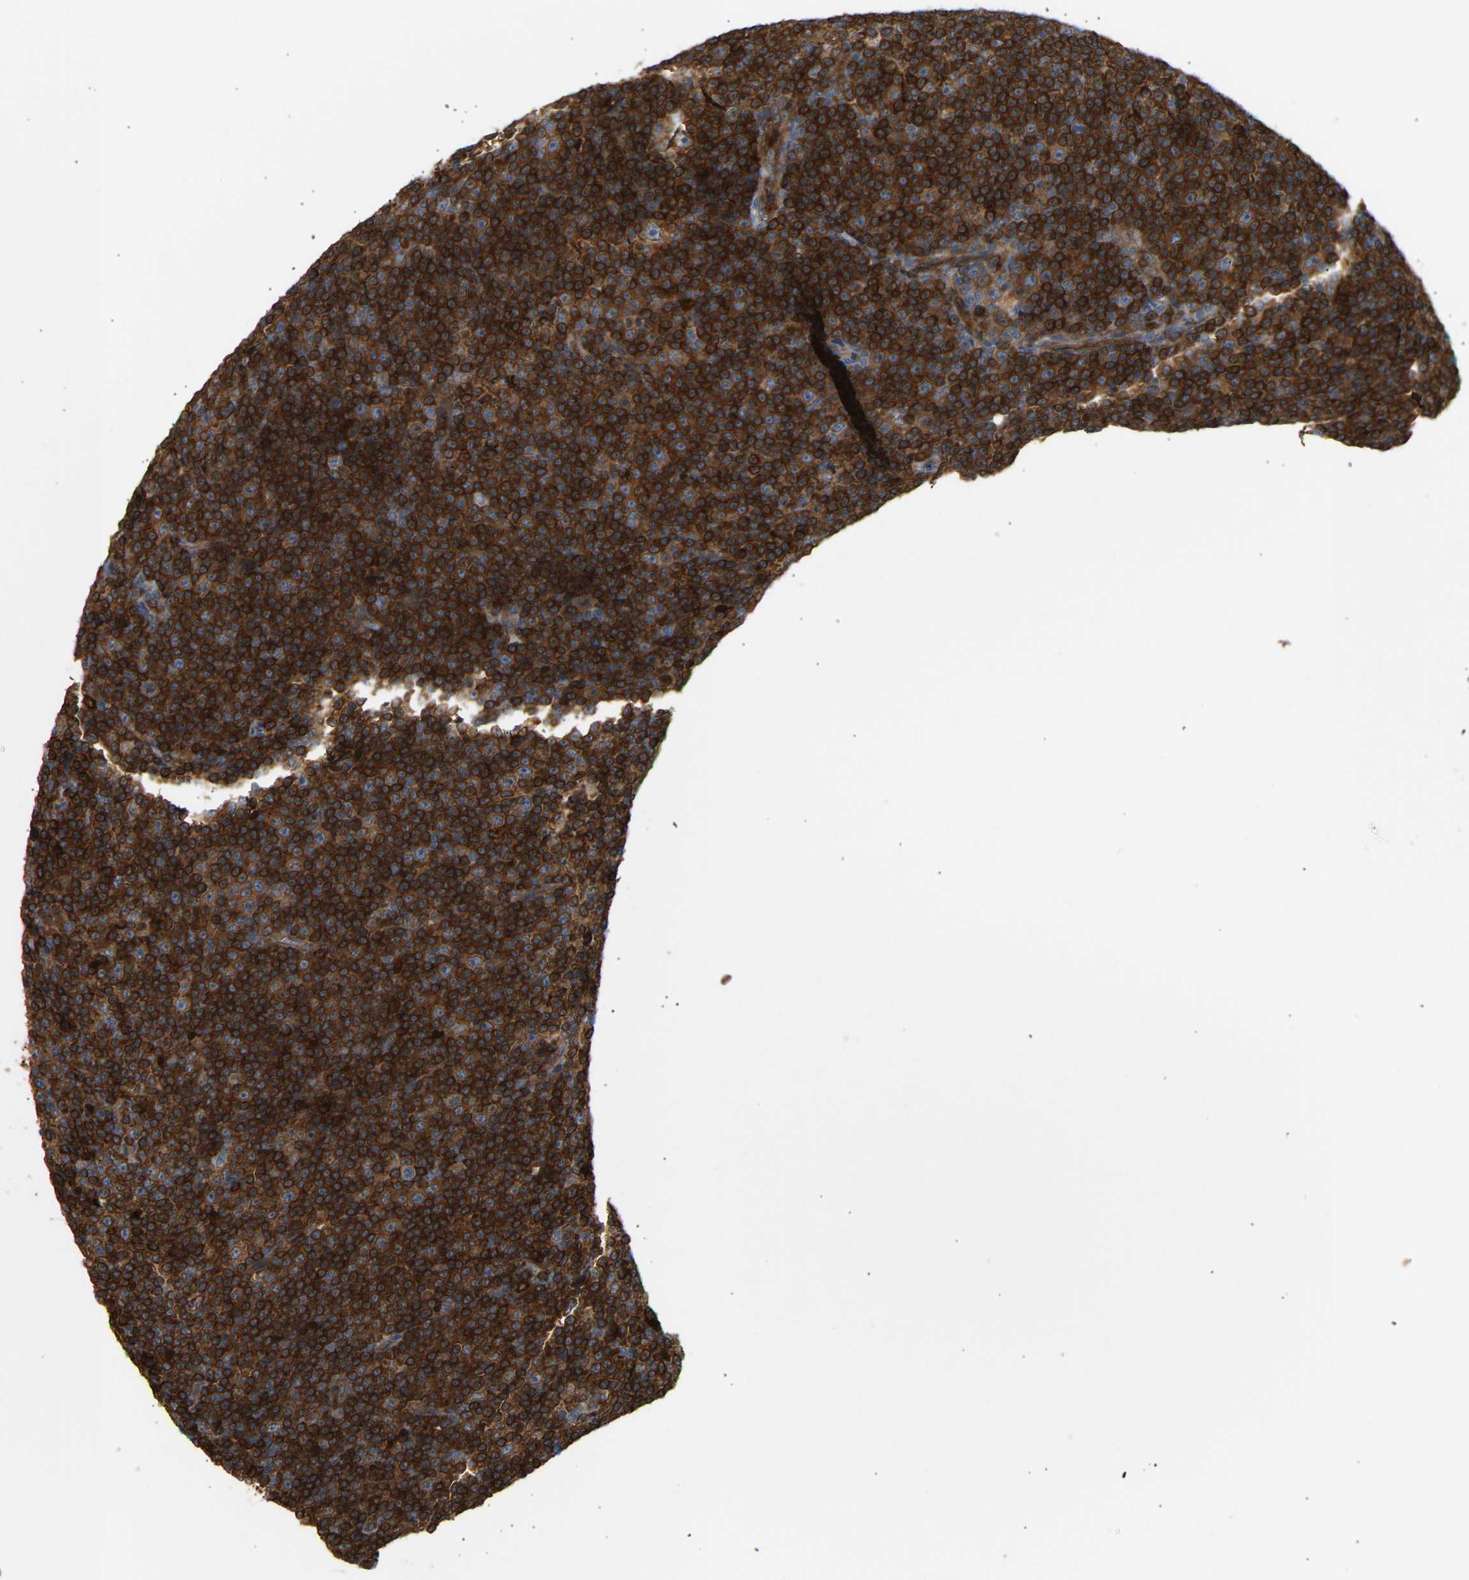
{"staining": {"intensity": "strong", "quantity": ">75%", "location": "cytoplasmic/membranous"}, "tissue": "lymphoma", "cell_type": "Tumor cells", "image_type": "cancer", "snomed": [{"axis": "morphology", "description": "Malignant lymphoma, non-Hodgkin's type, Low grade"}, {"axis": "topography", "description": "Lymph node"}], "caption": "The immunohistochemical stain highlights strong cytoplasmic/membranous positivity in tumor cells of lymphoma tissue.", "gene": "PLCG2", "patient": {"sex": "female", "age": 67}}